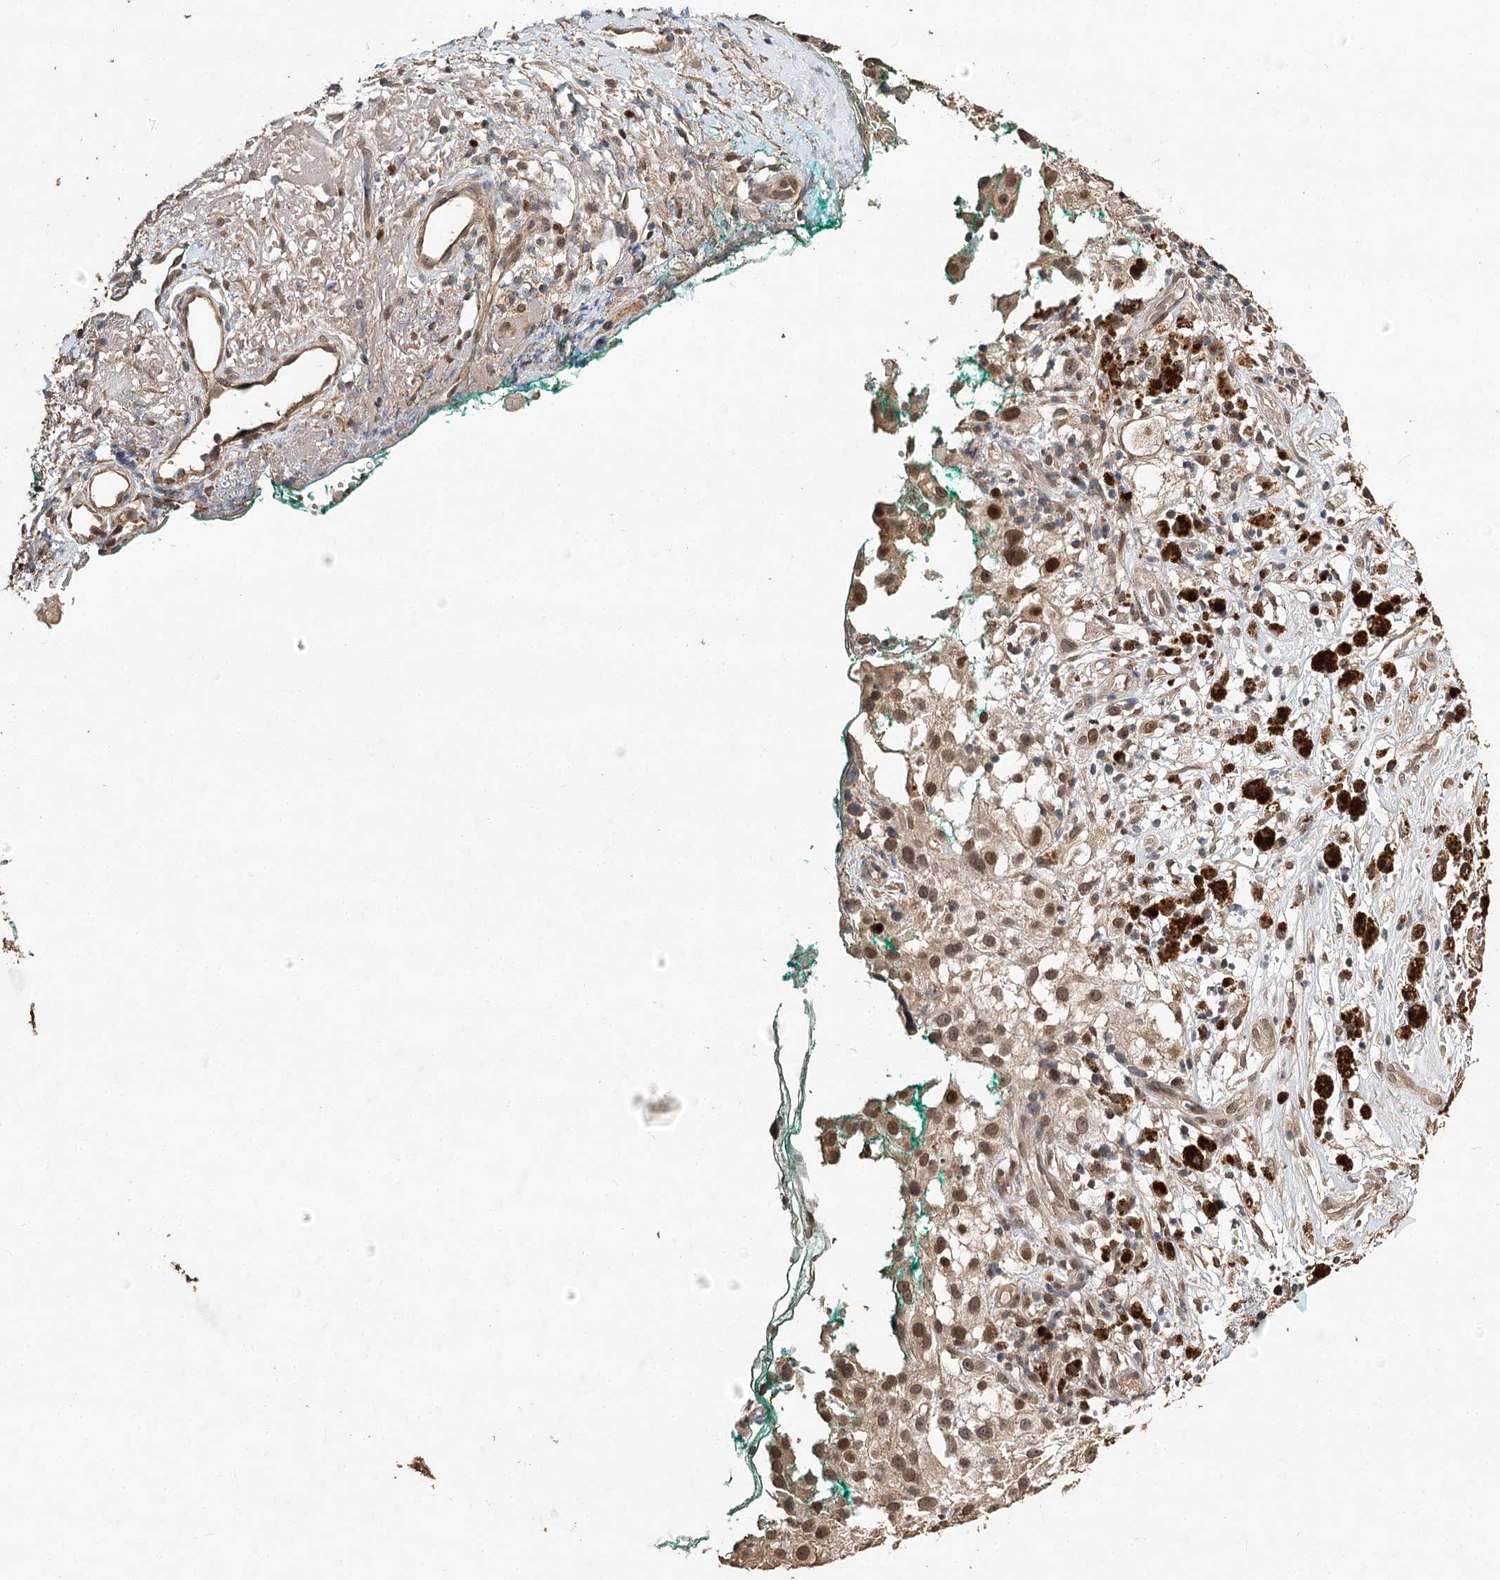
{"staining": {"intensity": "moderate", "quantity": ">75%", "location": "cytoplasmic/membranous,nuclear"}, "tissue": "melanoma", "cell_type": "Tumor cells", "image_type": "cancer", "snomed": [{"axis": "morphology", "description": "Necrosis, NOS"}, {"axis": "morphology", "description": "Malignant melanoma, NOS"}, {"axis": "topography", "description": "Skin"}], "caption": "Human melanoma stained with a brown dye demonstrates moderate cytoplasmic/membranous and nuclear positive staining in about >75% of tumor cells.", "gene": "NOPCHAP1", "patient": {"sex": "female", "age": 87}}